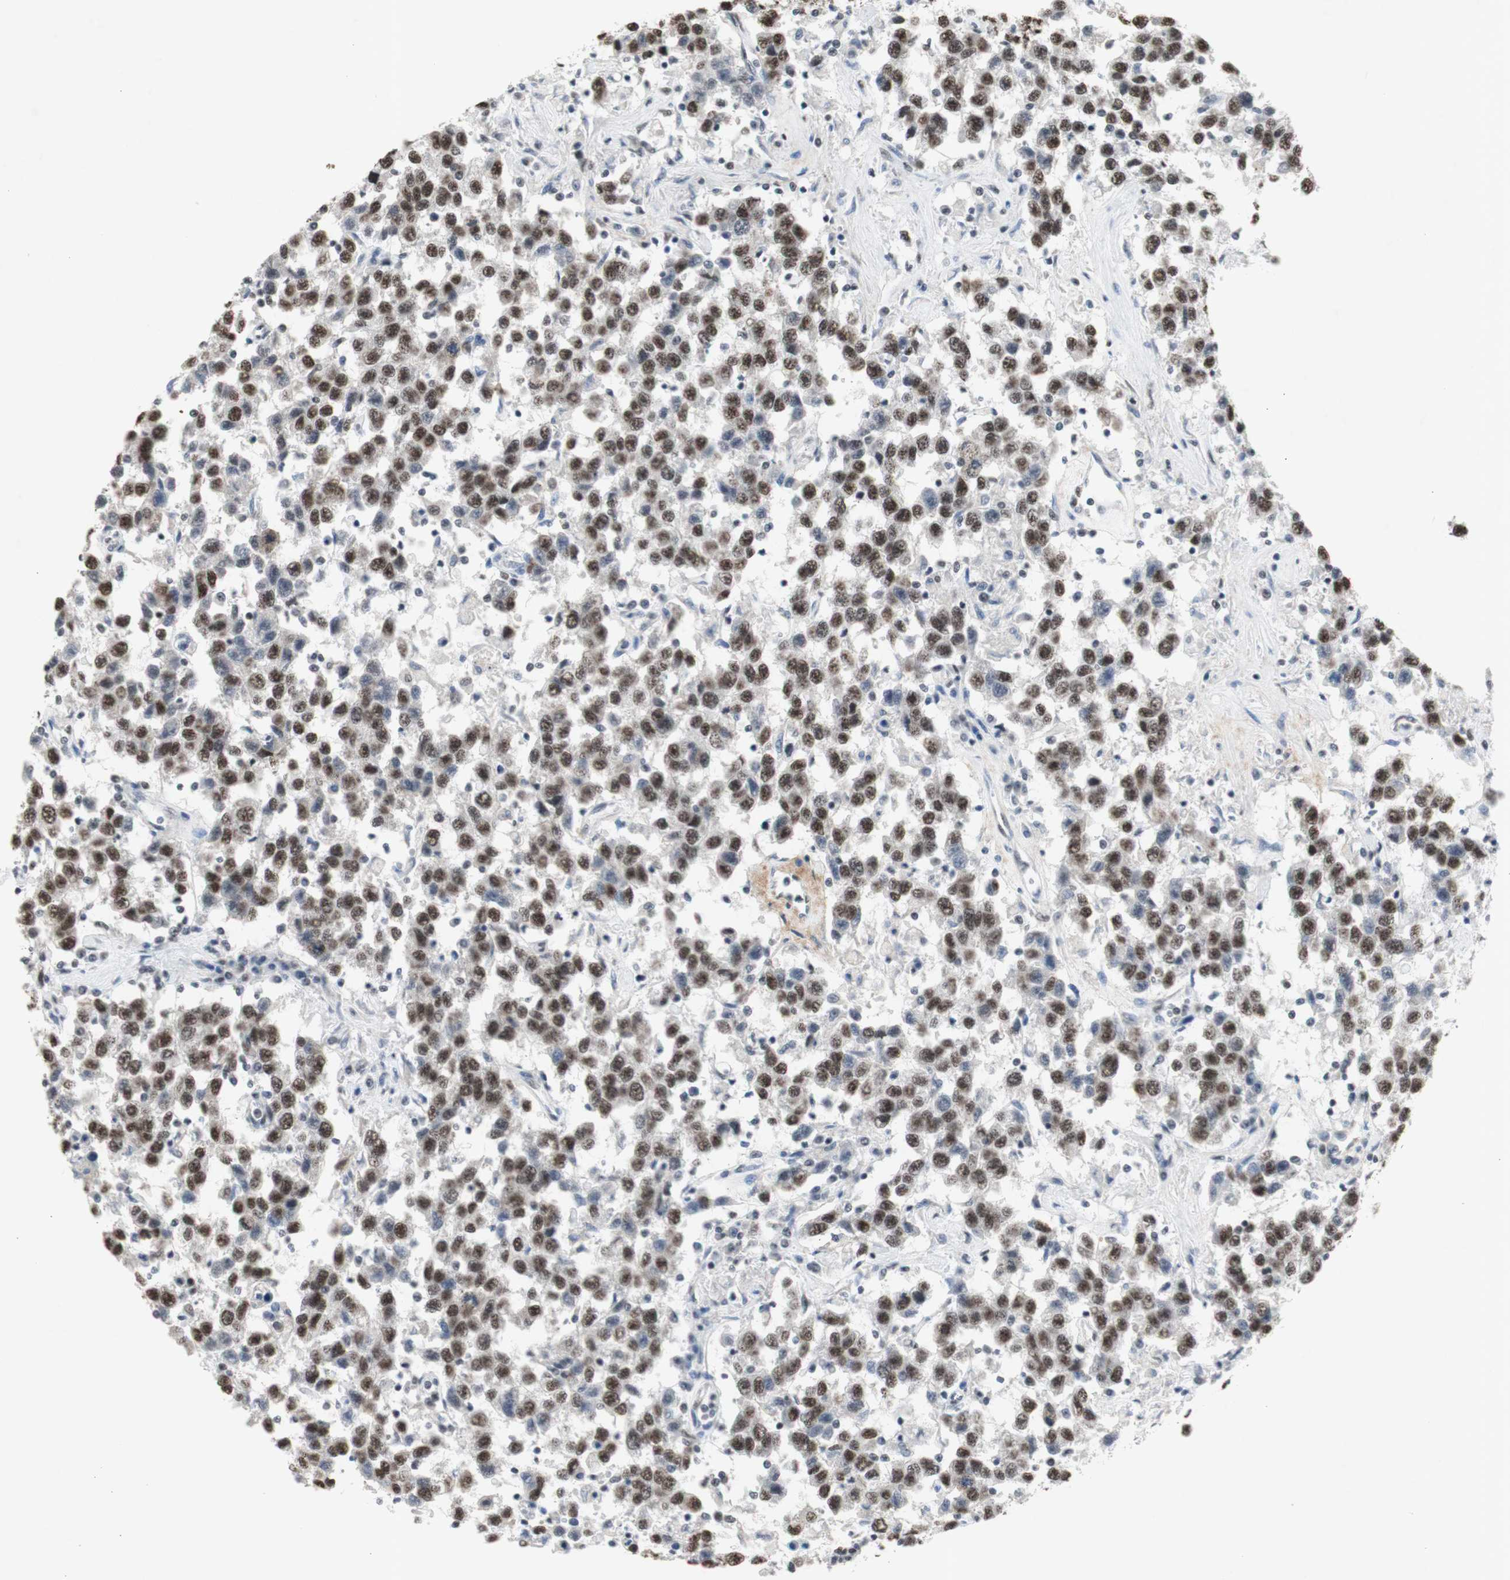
{"staining": {"intensity": "moderate", "quantity": ">75%", "location": "nuclear"}, "tissue": "testis cancer", "cell_type": "Tumor cells", "image_type": "cancer", "snomed": [{"axis": "morphology", "description": "Seminoma, NOS"}, {"axis": "topography", "description": "Testis"}], "caption": "Testis cancer stained with immunohistochemistry displays moderate nuclear positivity in approximately >75% of tumor cells.", "gene": "SNRPB", "patient": {"sex": "male", "age": 41}}